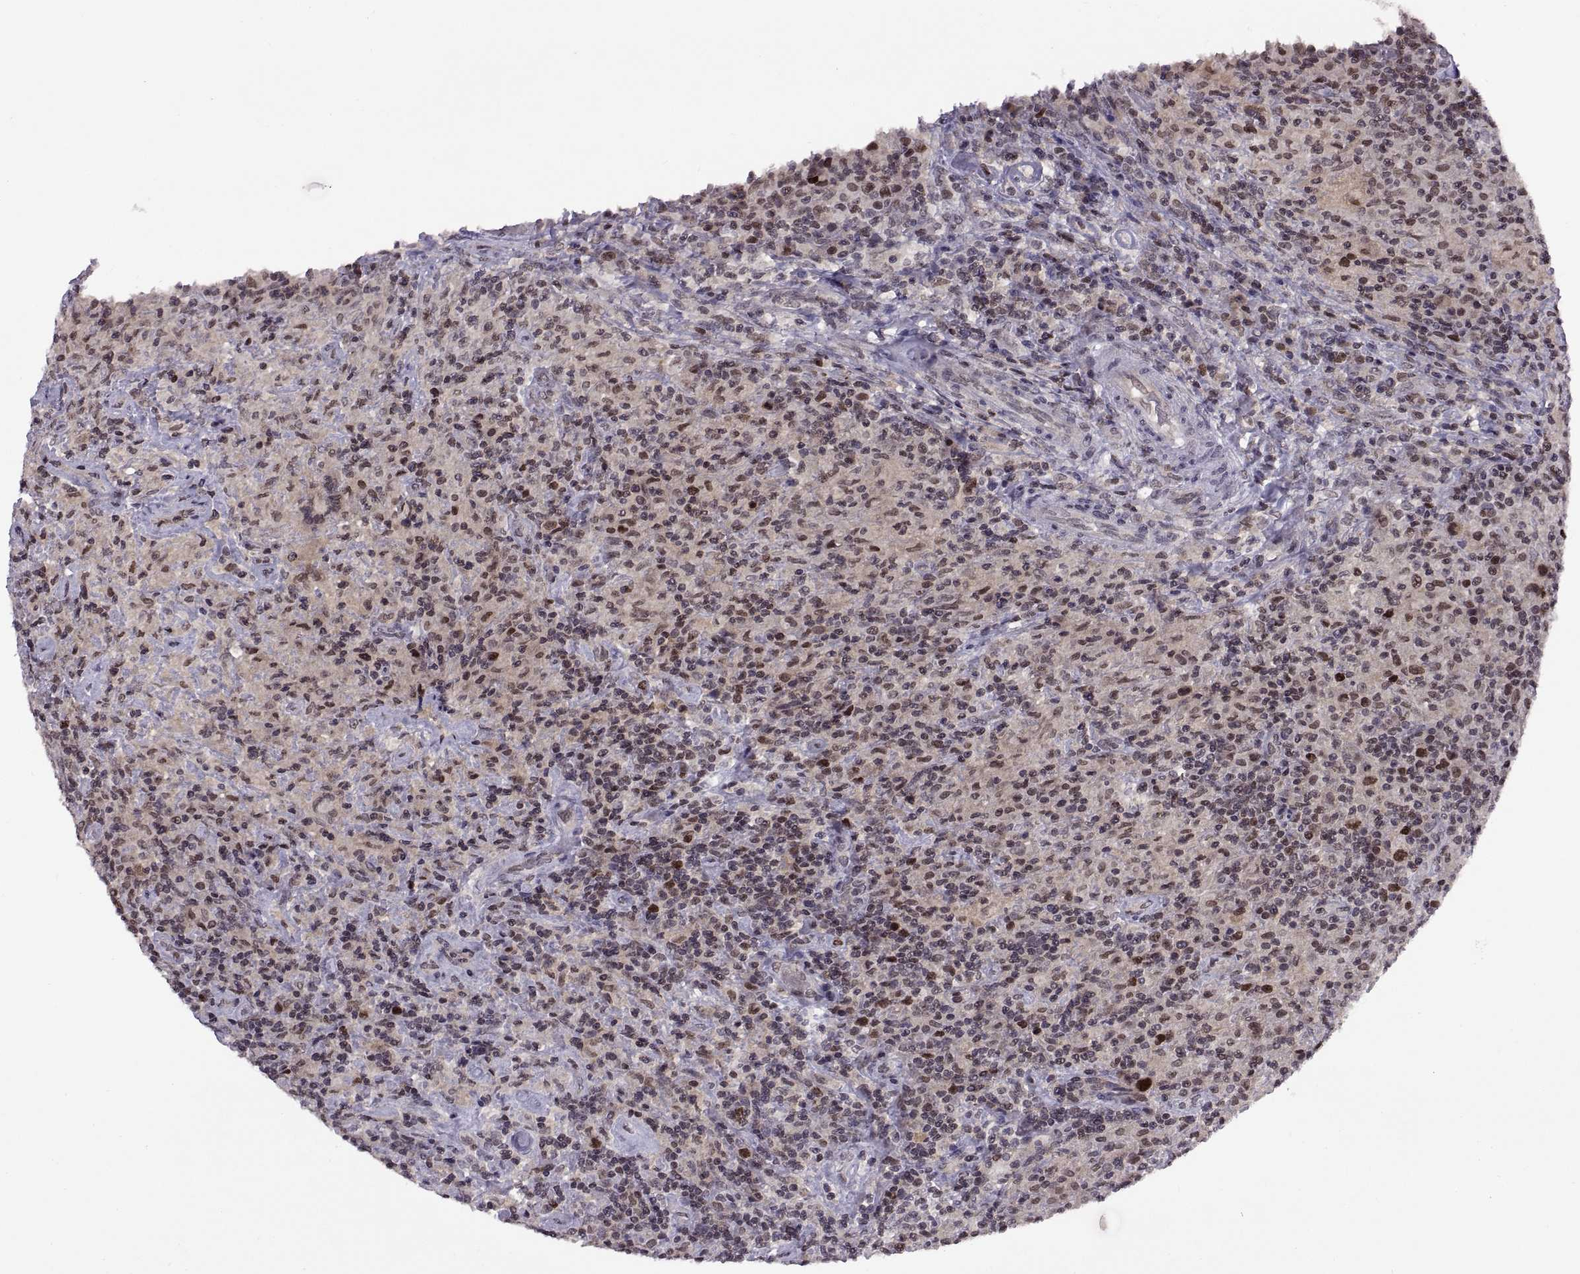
{"staining": {"intensity": "moderate", "quantity": ">75%", "location": "nuclear"}, "tissue": "lymphoma", "cell_type": "Tumor cells", "image_type": "cancer", "snomed": [{"axis": "morphology", "description": "Hodgkin's disease, NOS"}, {"axis": "topography", "description": "Lymph node"}], "caption": "Protein expression analysis of lymphoma exhibits moderate nuclear expression in approximately >75% of tumor cells. The staining was performed using DAB (3,3'-diaminobenzidine), with brown indicating positive protein expression. Nuclei are stained blue with hematoxylin.", "gene": "CHFR", "patient": {"sex": "male", "age": 70}}